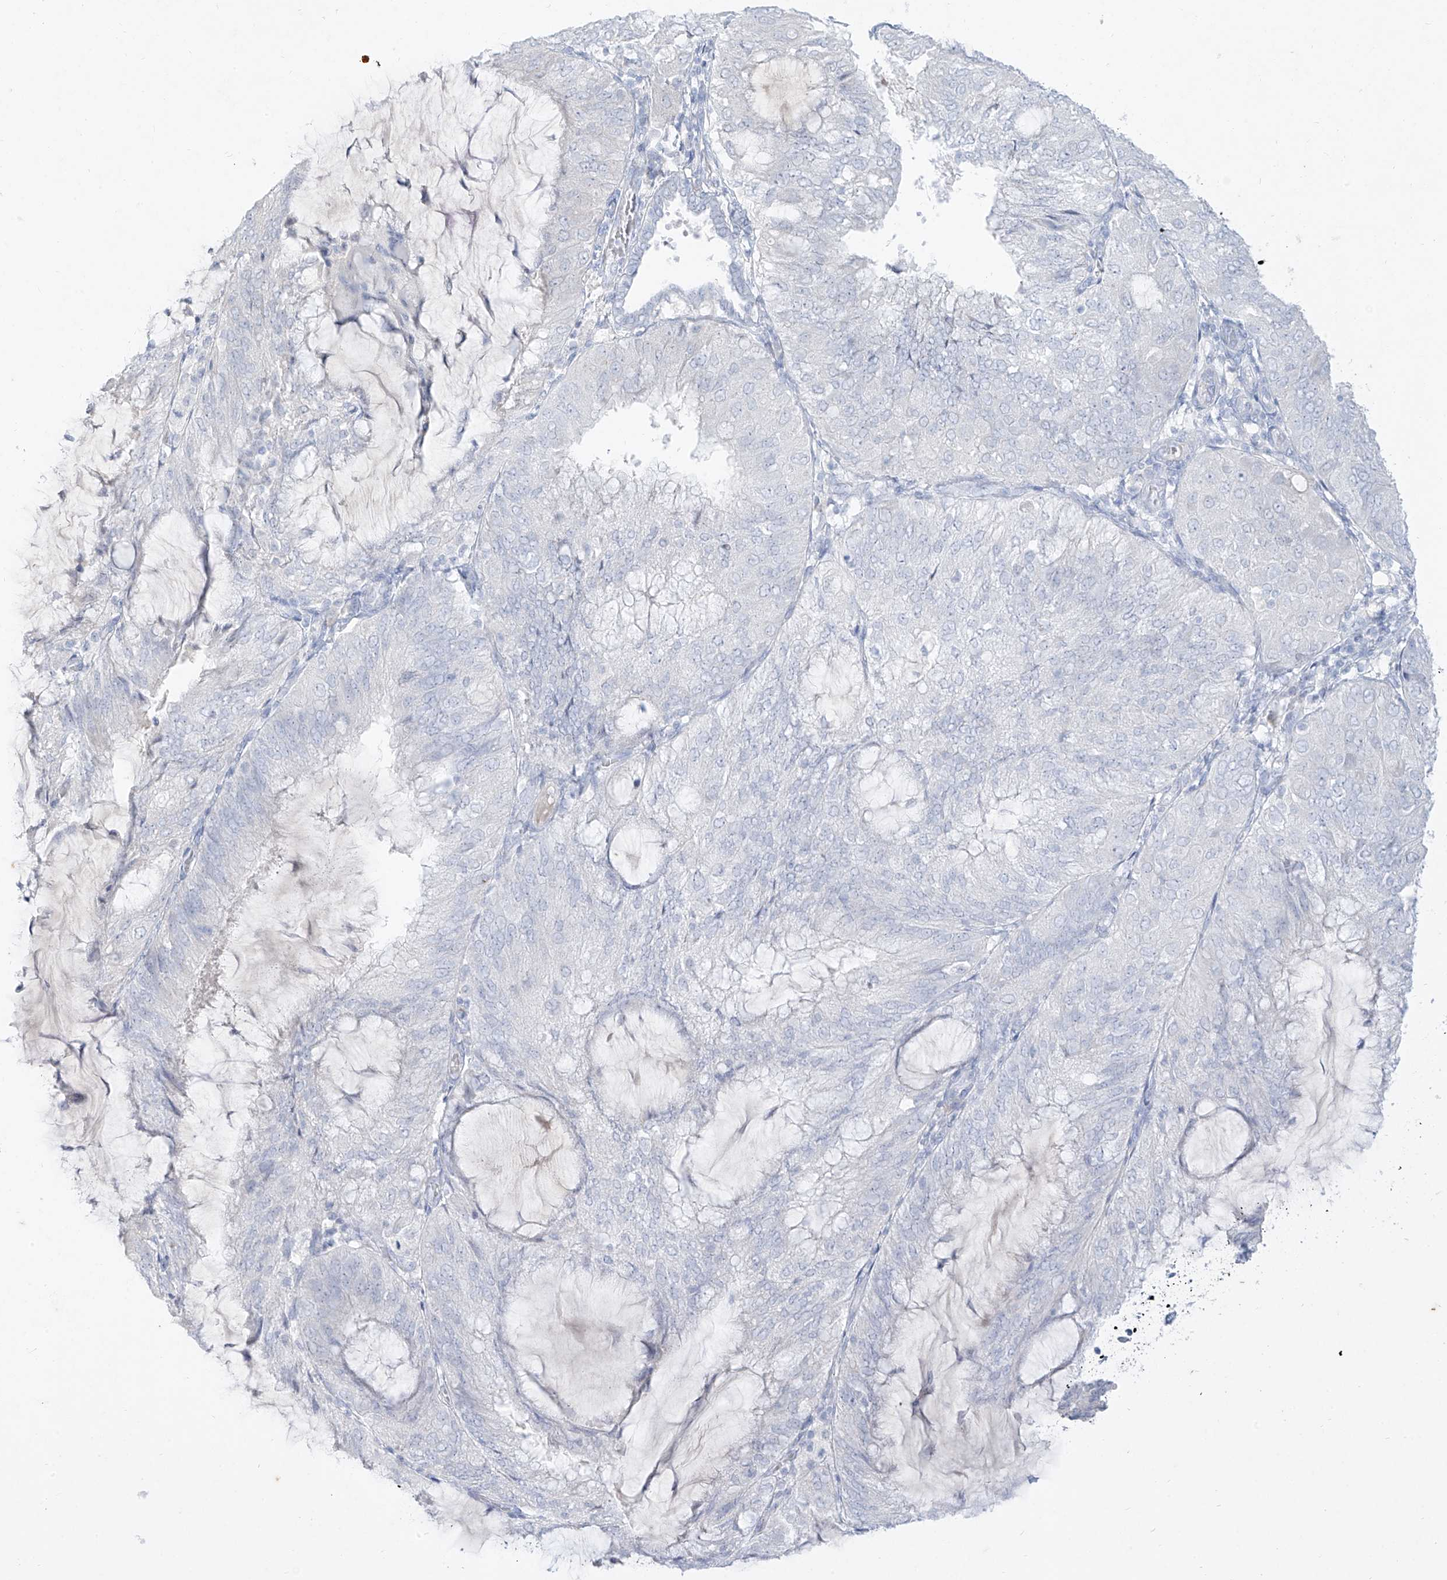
{"staining": {"intensity": "negative", "quantity": "none", "location": "none"}, "tissue": "endometrial cancer", "cell_type": "Tumor cells", "image_type": "cancer", "snomed": [{"axis": "morphology", "description": "Adenocarcinoma, NOS"}, {"axis": "topography", "description": "Endometrium"}], "caption": "Endometrial adenocarcinoma was stained to show a protein in brown. There is no significant staining in tumor cells.", "gene": "TGM4", "patient": {"sex": "female", "age": 81}}